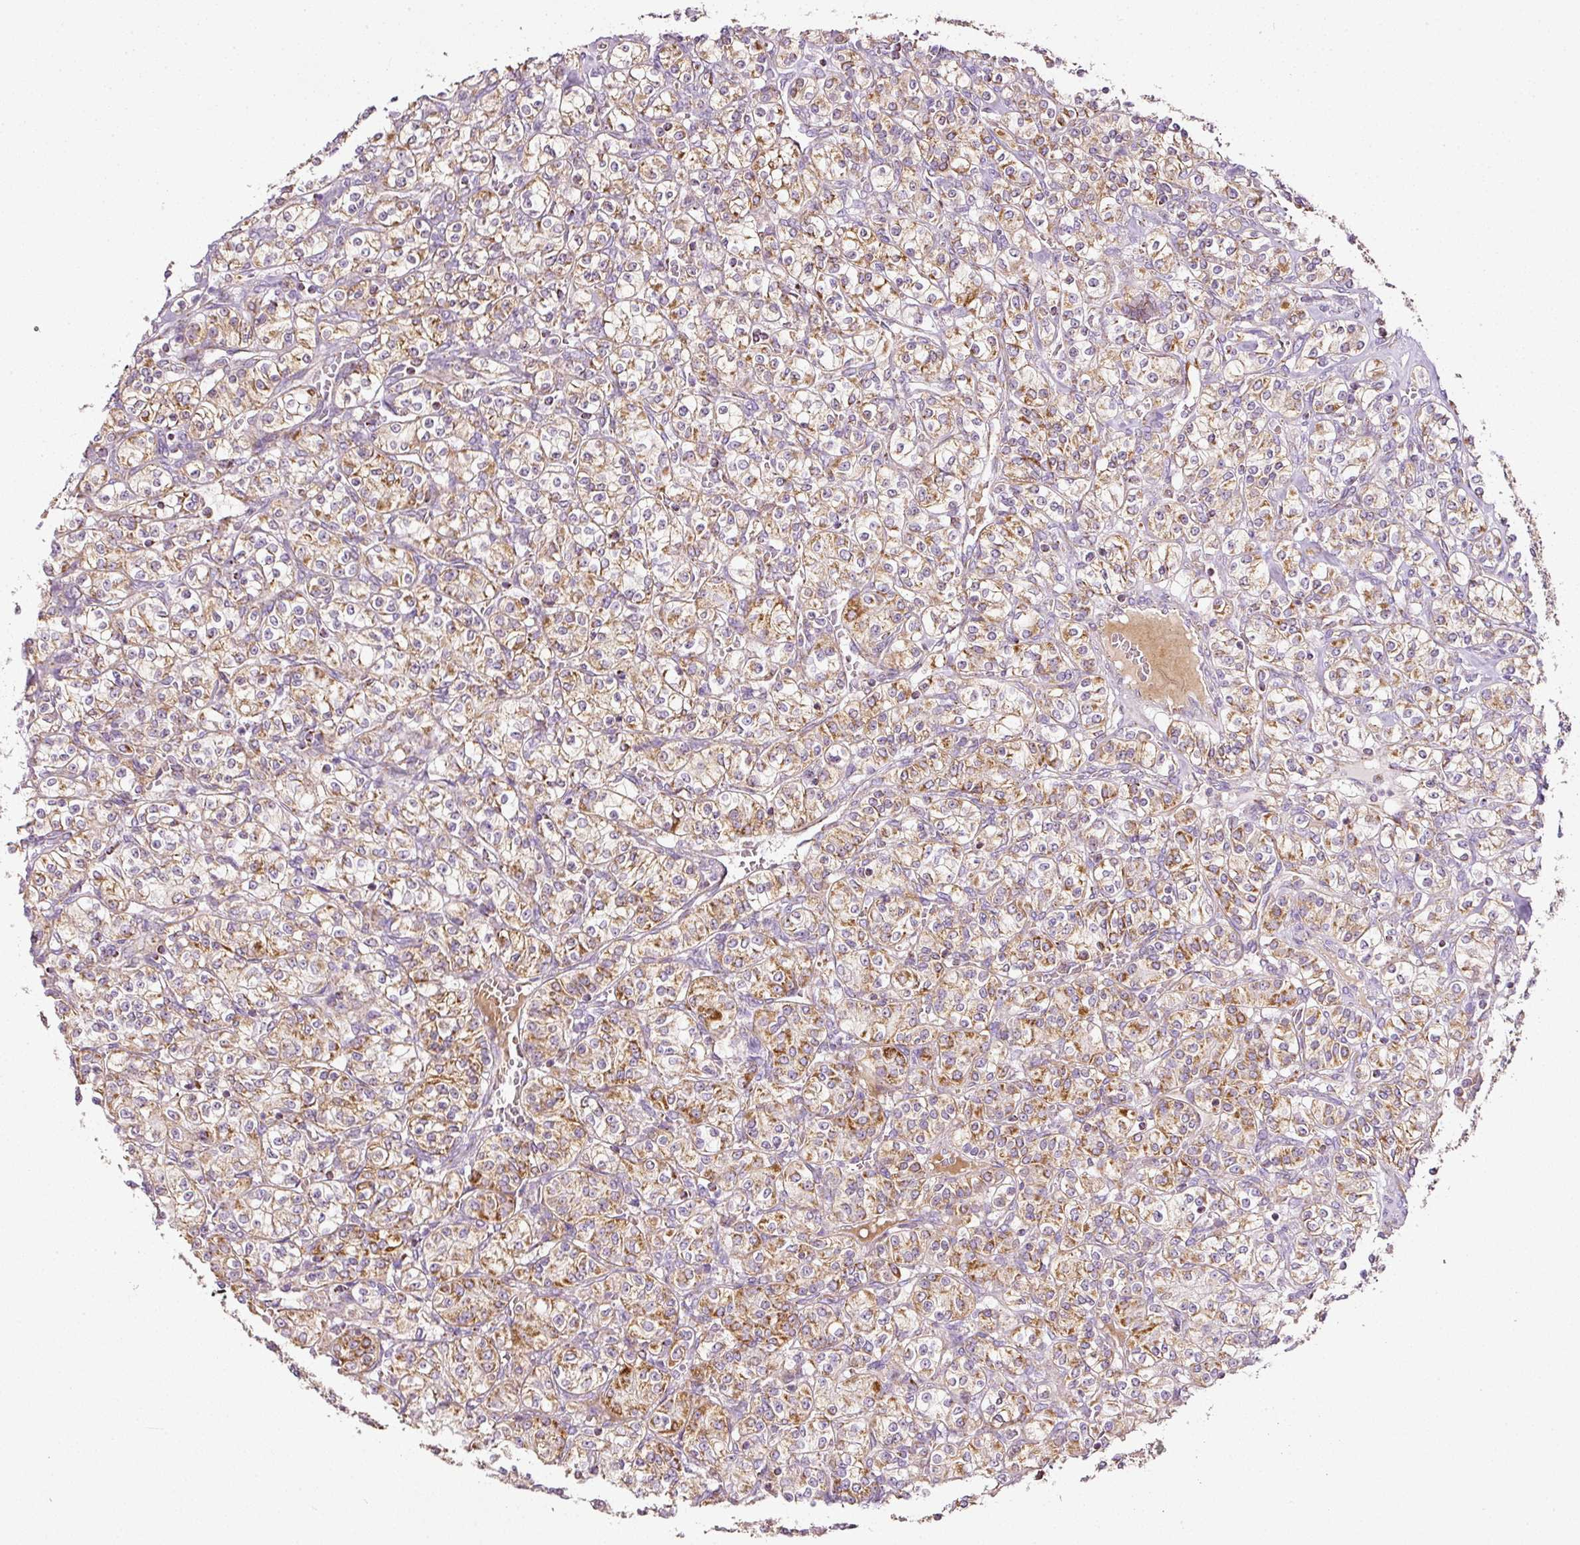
{"staining": {"intensity": "moderate", "quantity": ">75%", "location": "cytoplasmic/membranous"}, "tissue": "renal cancer", "cell_type": "Tumor cells", "image_type": "cancer", "snomed": [{"axis": "morphology", "description": "Adenocarcinoma, NOS"}, {"axis": "topography", "description": "Kidney"}], "caption": "Protein positivity by immunohistochemistry (IHC) shows moderate cytoplasmic/membranous staining in approximately >75% of tumor cells in adenocarcinoma (renal).", "gene": "SDHA", "patient": {"sex": "male", "age": 77}}